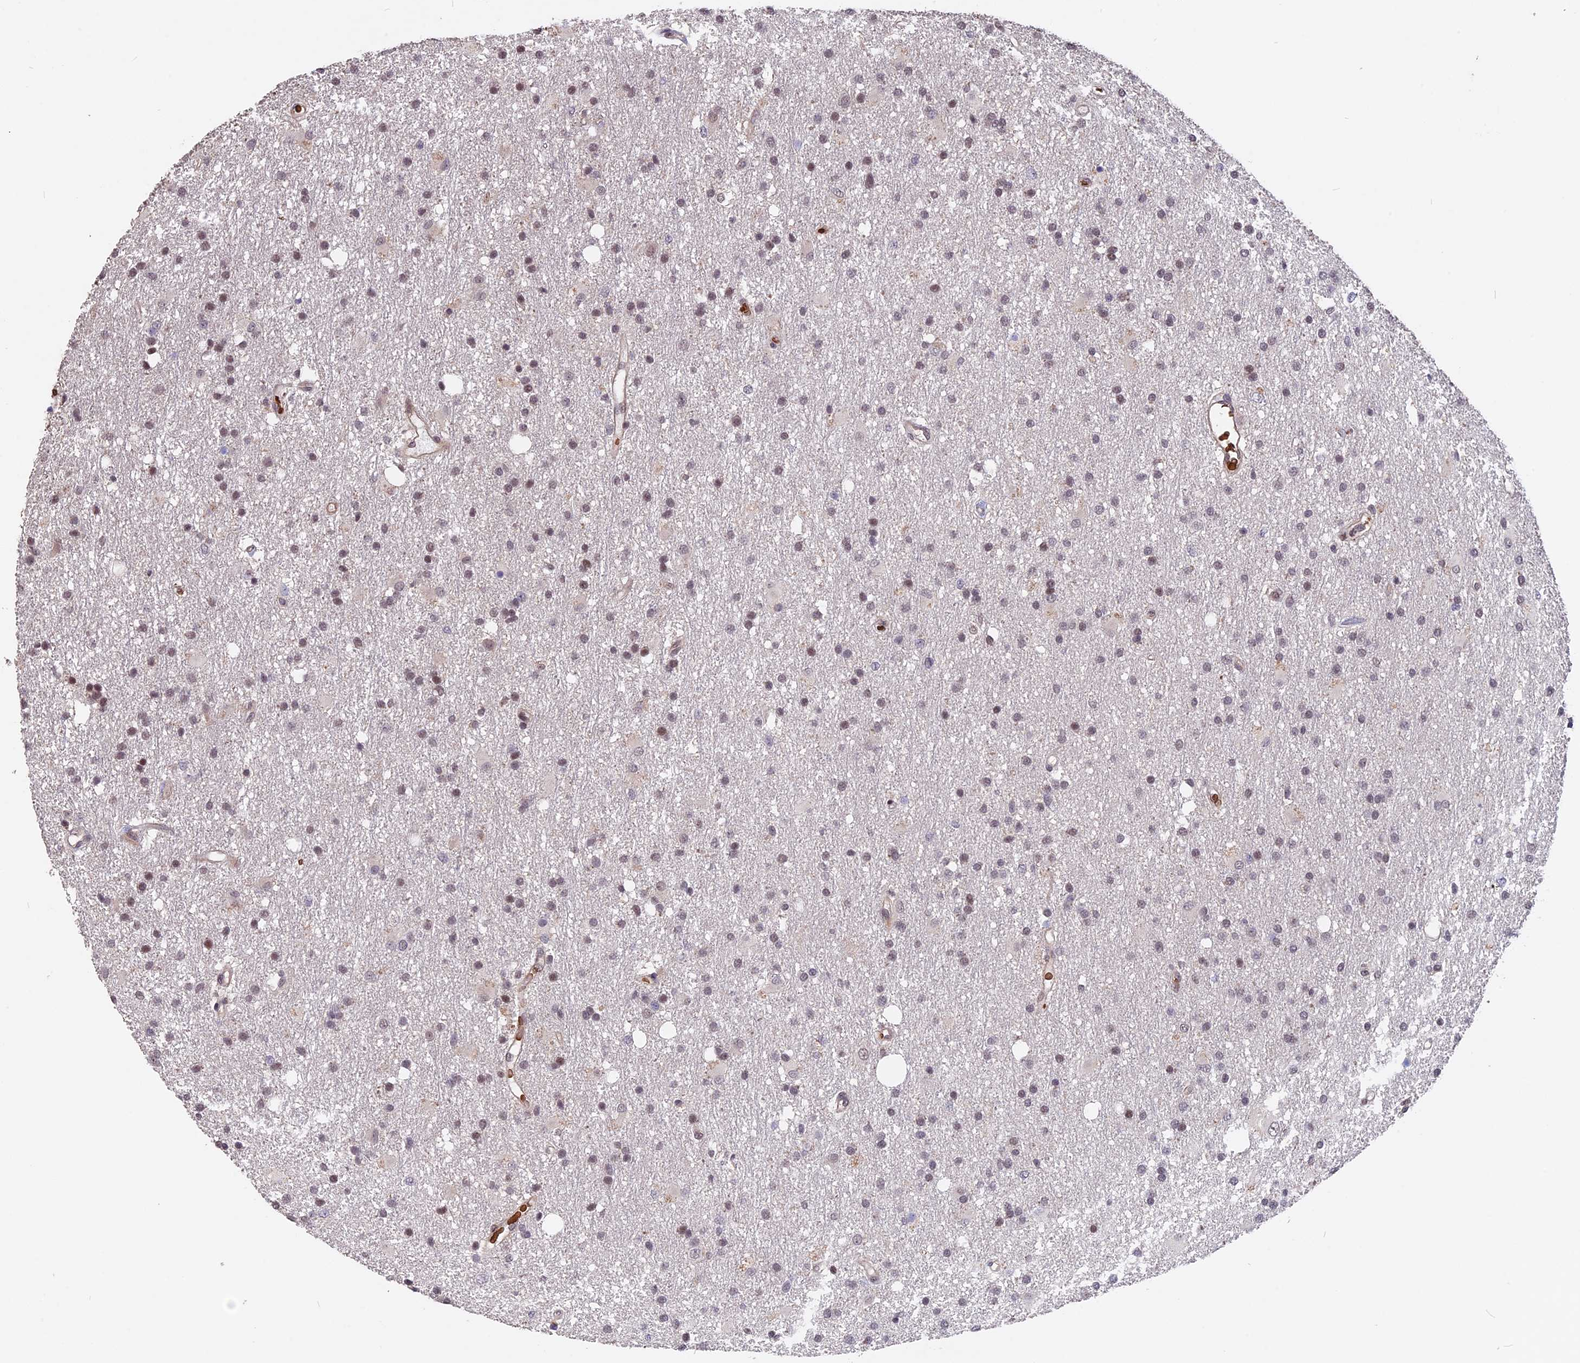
{"staining": {"intensity": "weak", "quantity": "<25%", "location": "nuclear"}, "tissue": "glioma", "cell_type": "Tumor cells", "image_type": "cancer", "snomed": [{"axis": "morphology", "description": "Glioma, malignant, High grade"}, {"axis": "topography", "description": "Brain"}], "caption": "Tumor cells are negative for protein expression in human high-grade glioma (malignant).", "gene": "ZC3H10", "patient": {"sex": "male", "age": 77}}